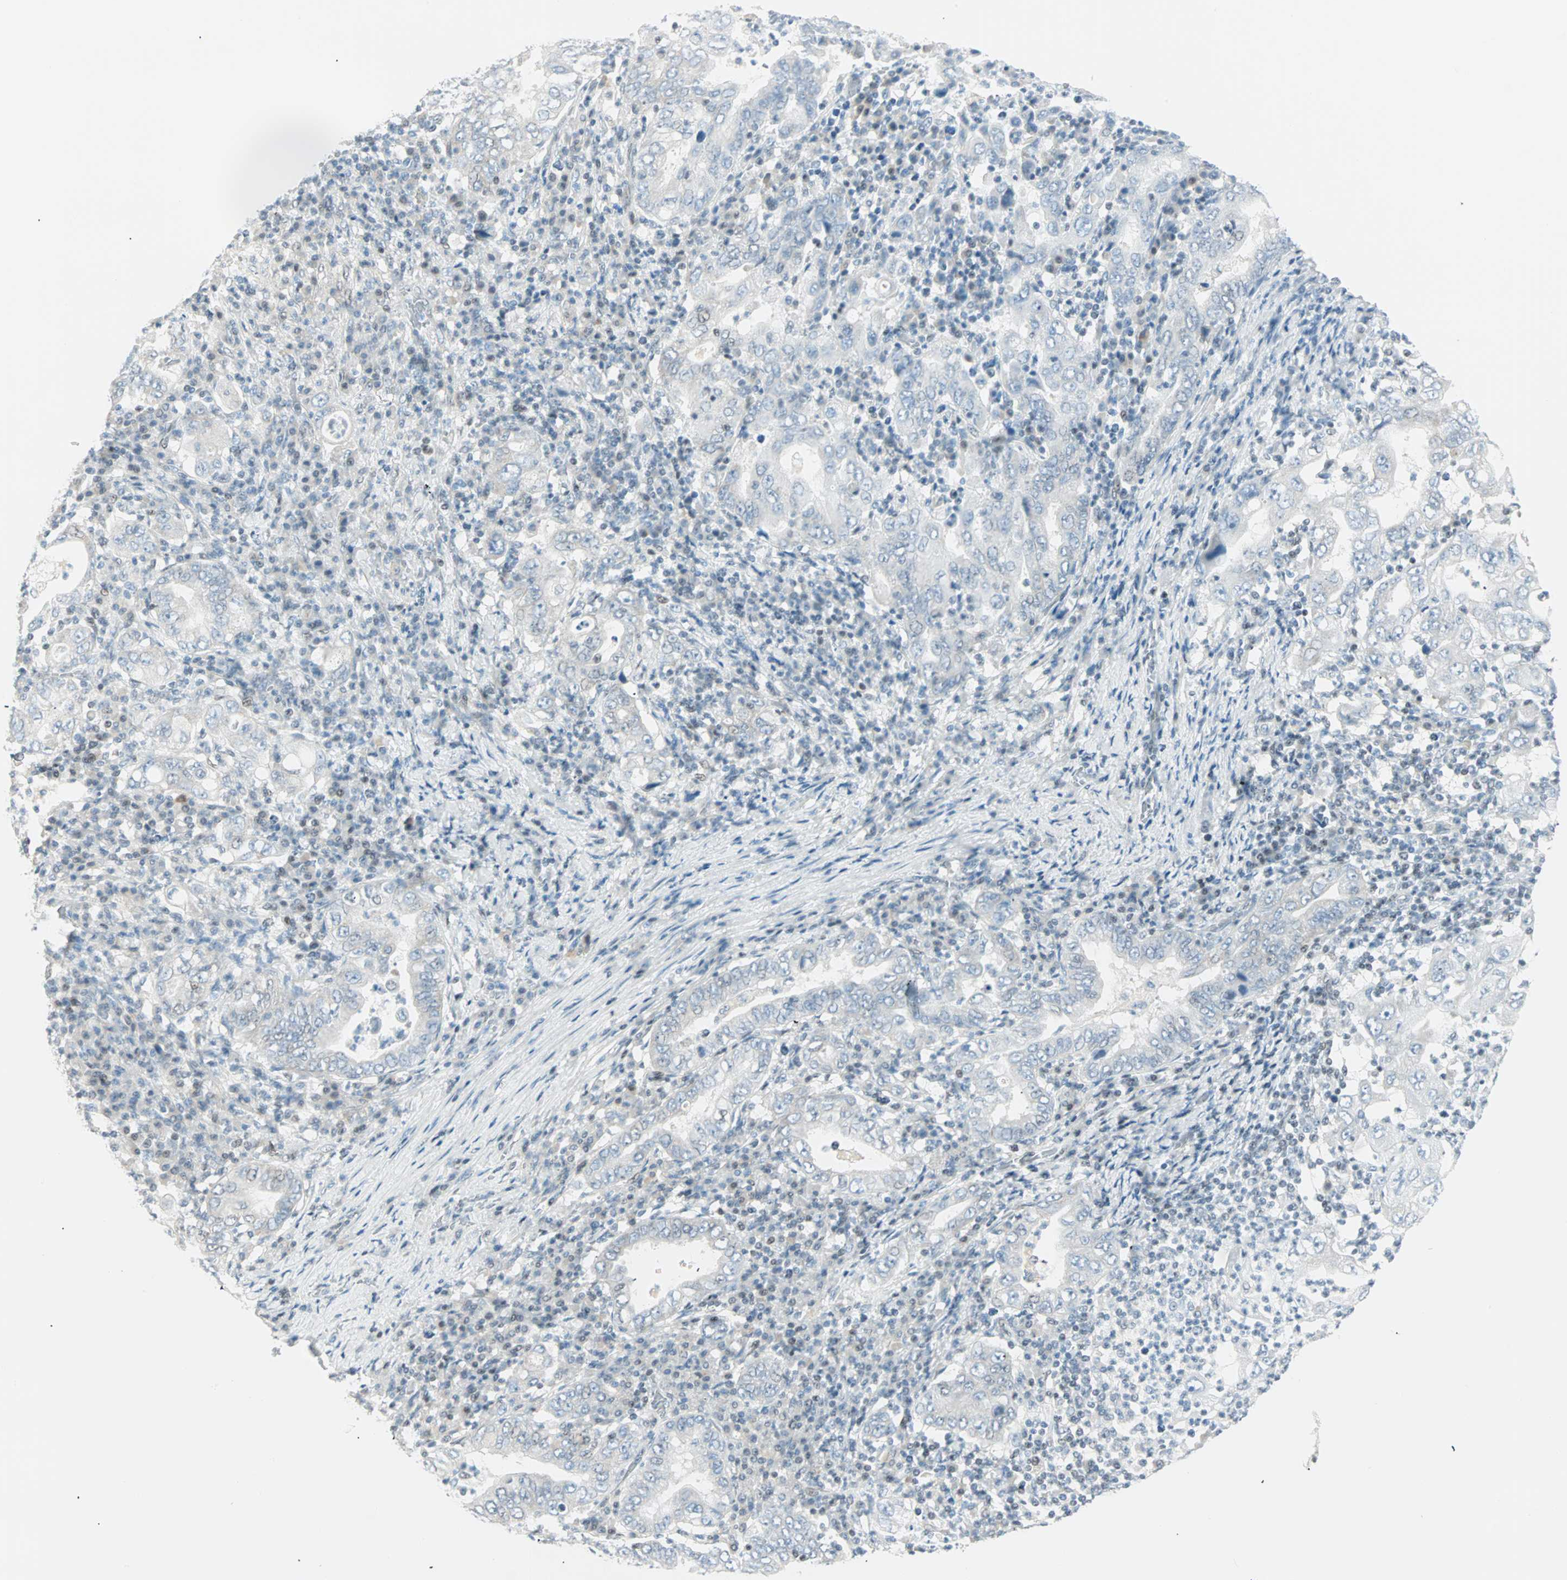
{"staining": {"intensity": "negative", "quantity": "none", "location": "none"}, "tissue": "stomach cancer", "cell_type": "Tumor cells", "image_type": "cancer", "snomed": [{"axis": "morphology", "description": "Normal tissue, NOS"}, {"axis": "morphology", "description": "Adenocarcinoma, NOS"}, {"axis": "topography", "description": "Esophagus"}, {"axis": "topography", "description": "Stomach, upper"}, {"axis": "topography", "description": "Peripheral nerve tissue"}], "caption": "Protein analysis of stomach adenocarcinoma displays no significant expression in tumor cells.", "gene": "PKNOX1", "patient": {"sex": "male", "age": 62}}